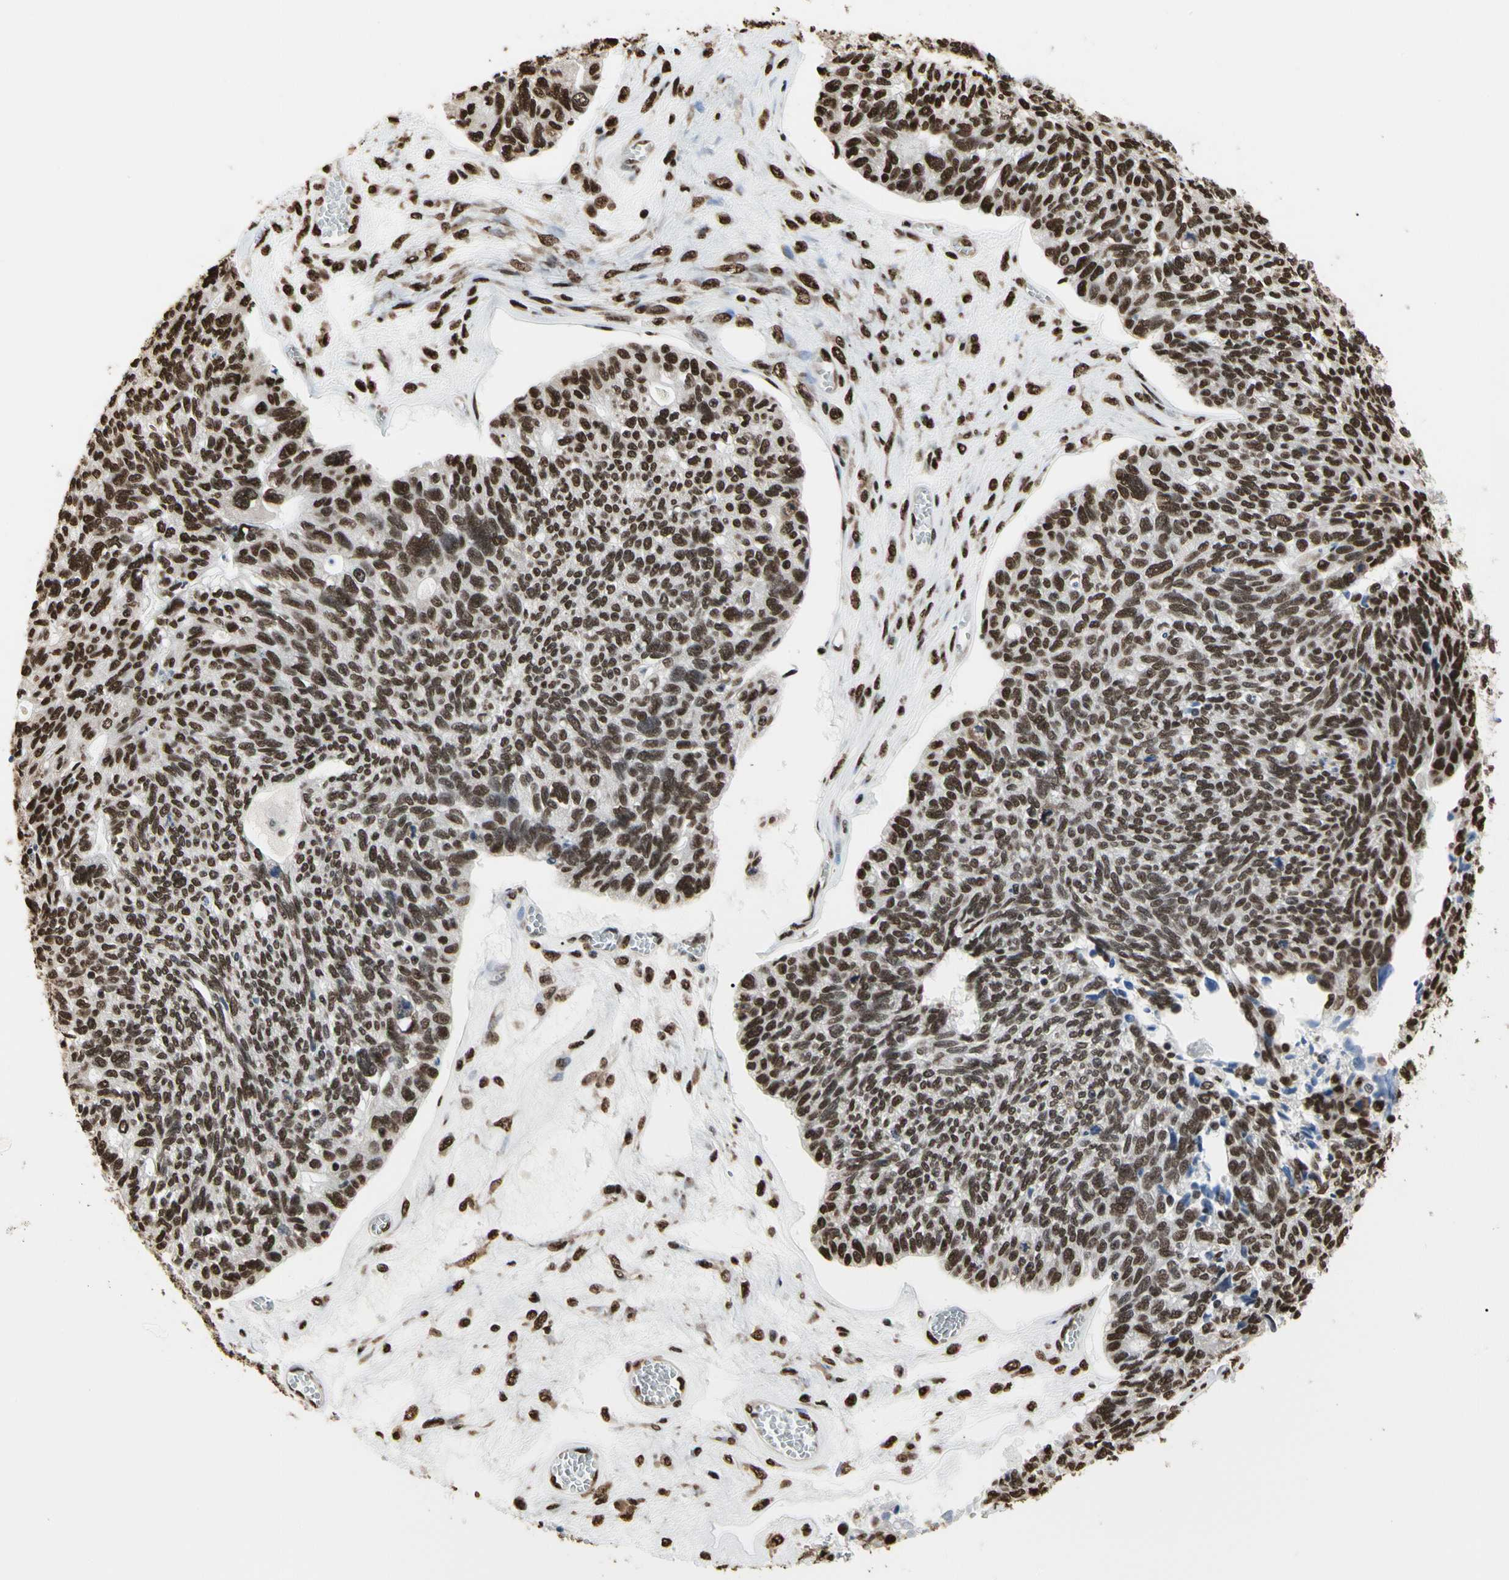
{"staining": {"intensity": "moderate", "quantity": ">75%", "location": "nuclear"}, "tissue": "ovarian cancer", "cell_type": "Tumor cells", "image_type": "cancer", "snomed": [{"axis": "morphology", "description": "Cystadenocarcinoma, serous, NOS"}, {"axis": "topography", "description": "Ovary"}], "caption": "Serous cystadenocarcinoma (ovarian) stained with a brown dye displays moderate nuclear positive staining in approximately >75% of tumor cells.", "gene": "HNRNPK", "patient": {"sex": "female", "age": 79}}